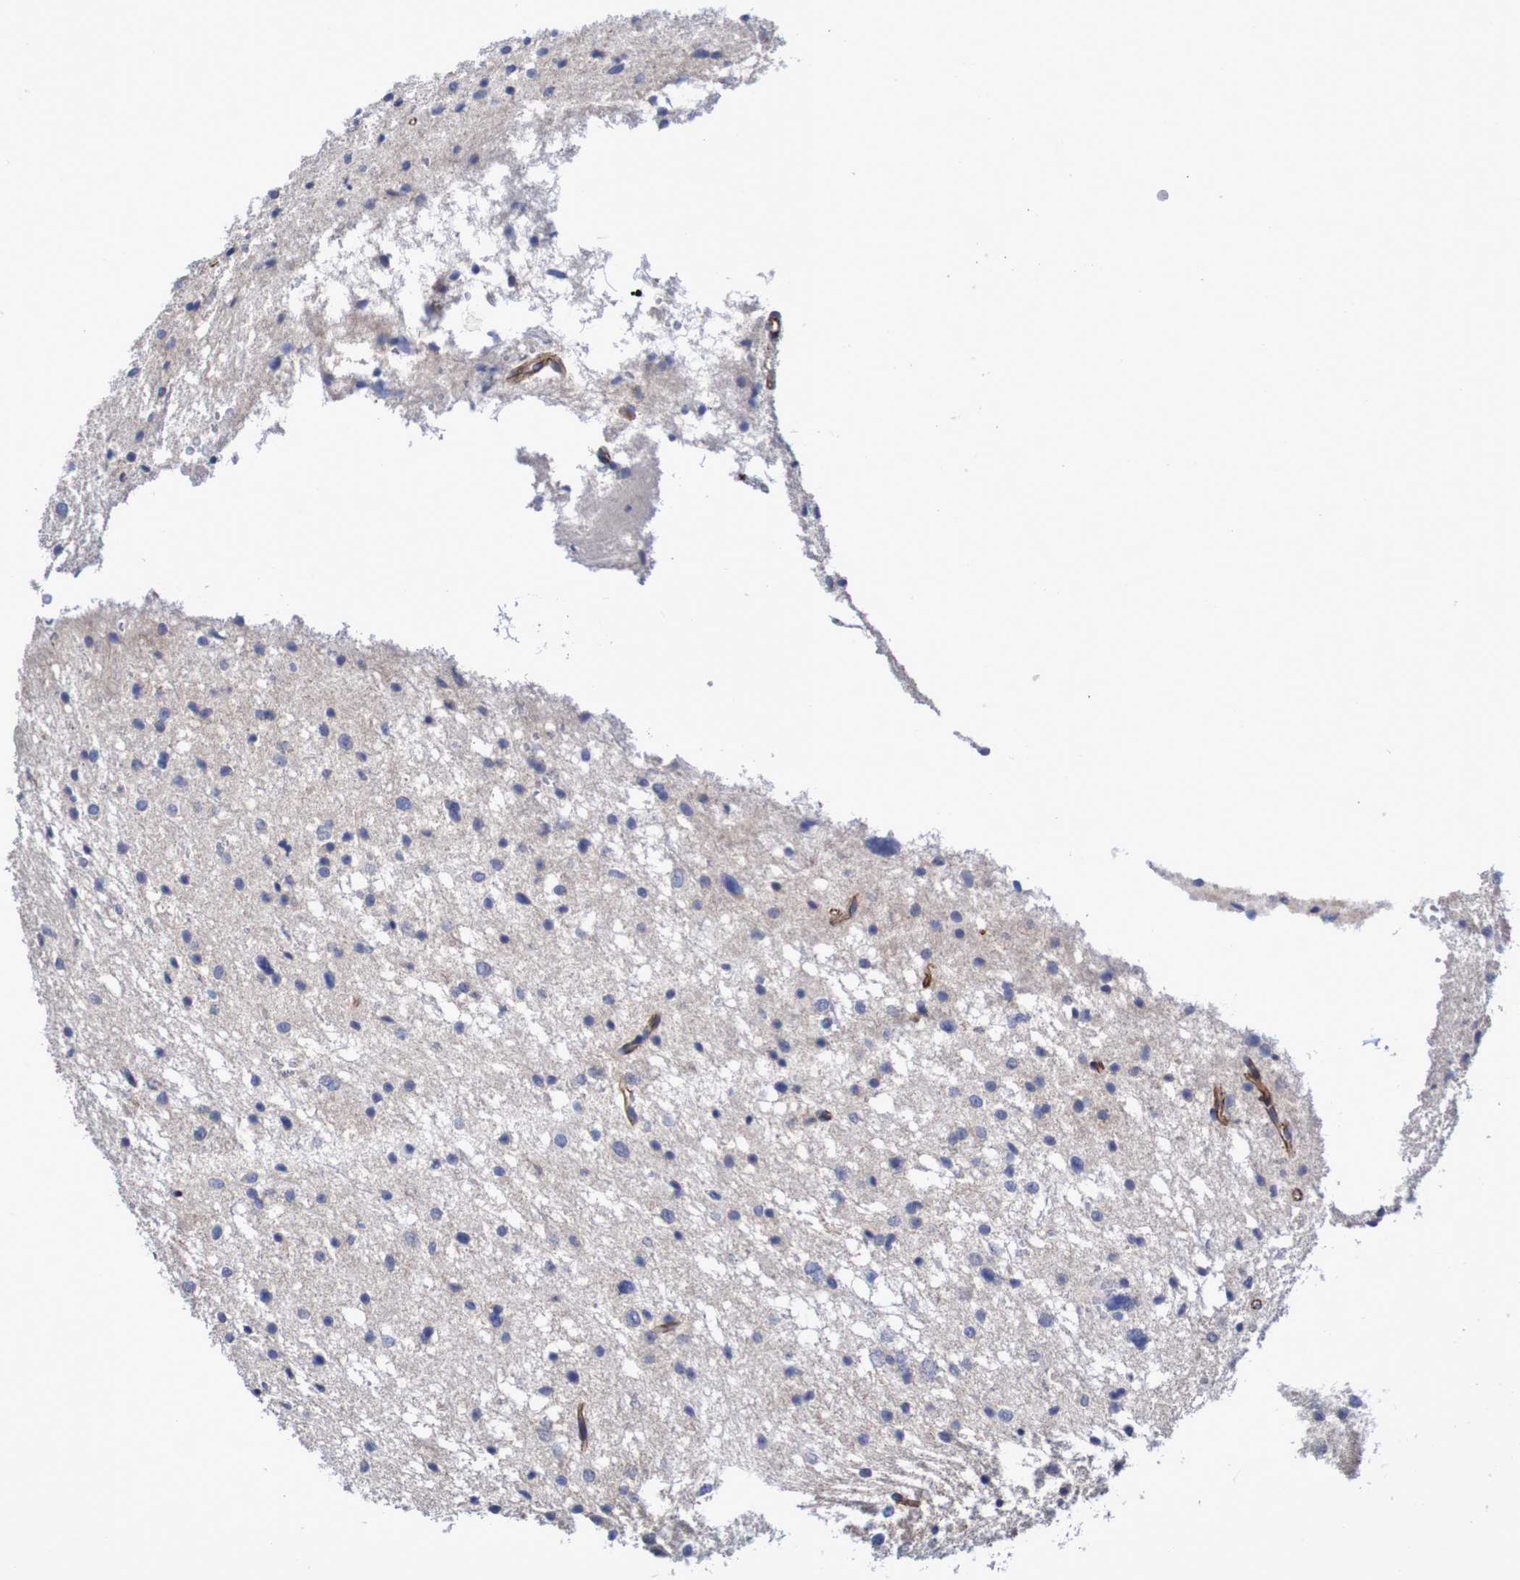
{"staining": {"intensity": "negative", "quantity": "none", "location": "none"}, "tissue": "glioma", "cell_type": "Tumor cells", "image_type": "cancer", "snomed": [{"axis": "morphology", "description": "Glioma, malignant, Low grade"}, {"axis": "topography", "description": "Brain"}], "caption": "Tumor cells show no significant protein staining in glioma.", "gene": "NECTIN2", "patient": {"sex": "female", "age": 37}}